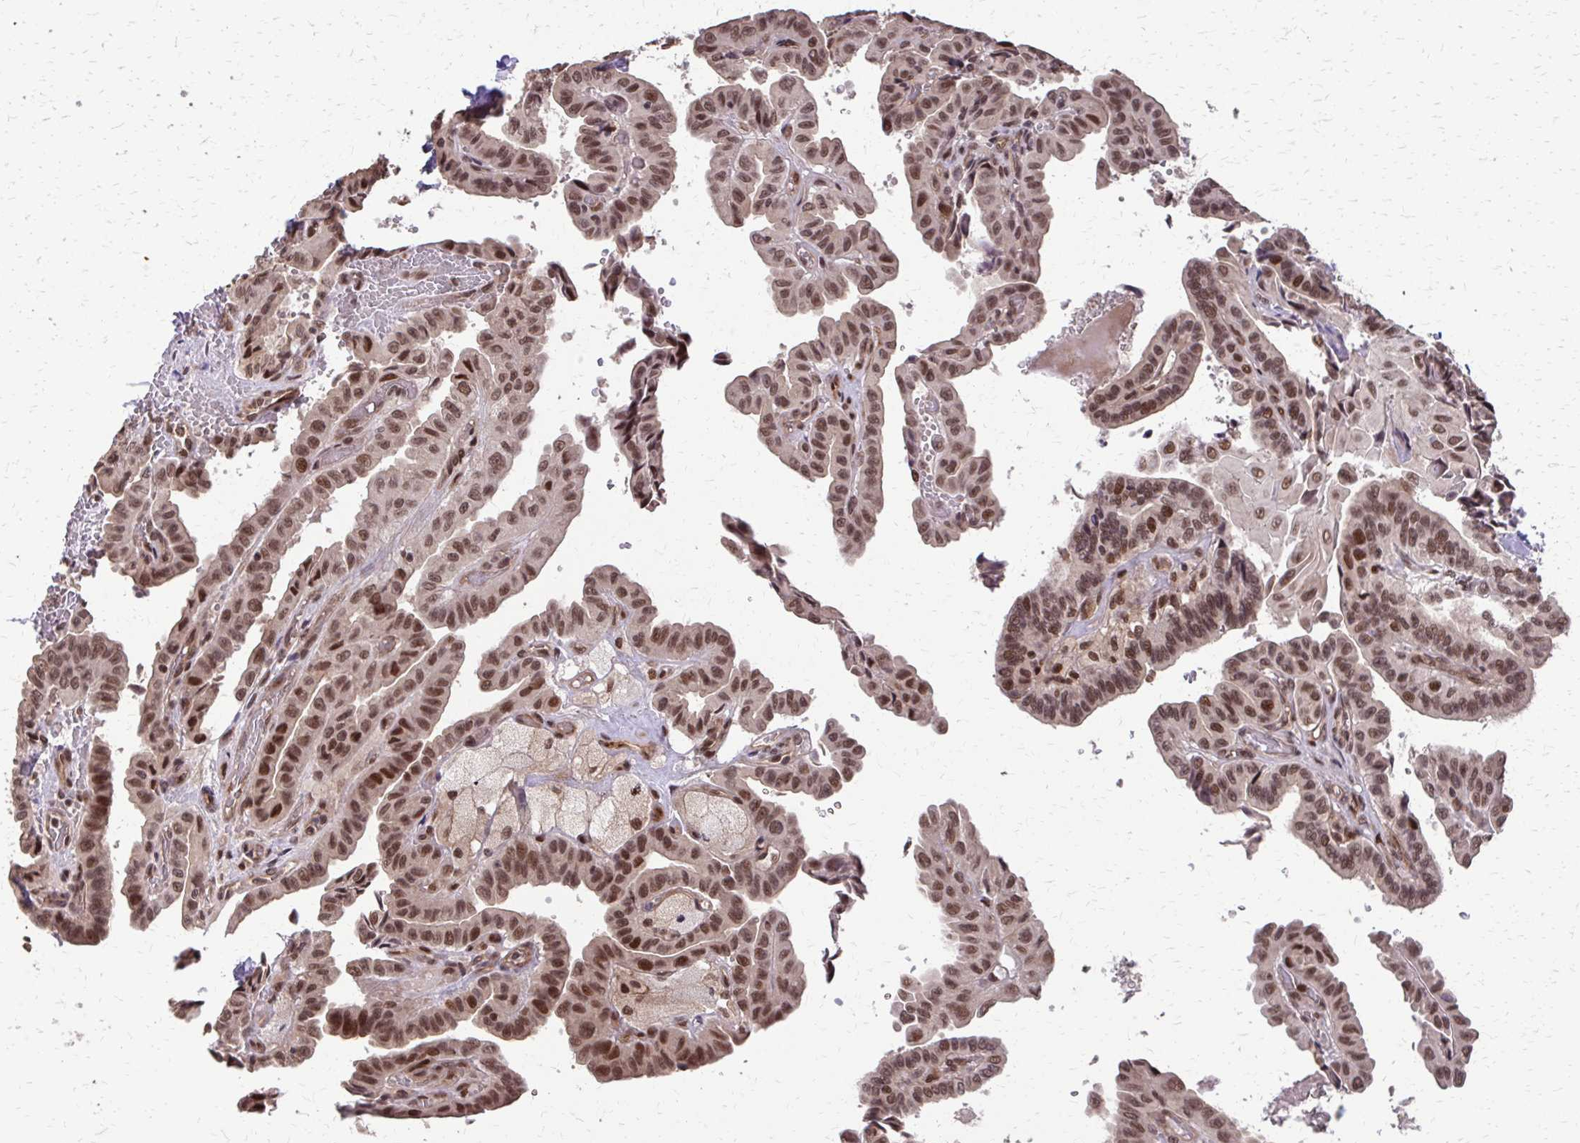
{"staining": {"intensity": "moderate", "quantity": ">75%", "location": "nuclear"}, "tissue": "thyroid cancer", "cell_type": "Tumor cells", "image_type": "cancer", "snomed": [{"axis": "morphology", "description": "Papillary adenocarcinoma, NOS"}, {"axis": "topography", "description": "Thyroid gland"}], "caption": "DAB immunohistochemical staining of human papillary adenocarcinoma (thyroid) exhibits moderate nuclear protein positivity in about >75% of tumor cells.", "gene": "SS18", "patient": {"sex": "male", "age": 87}}